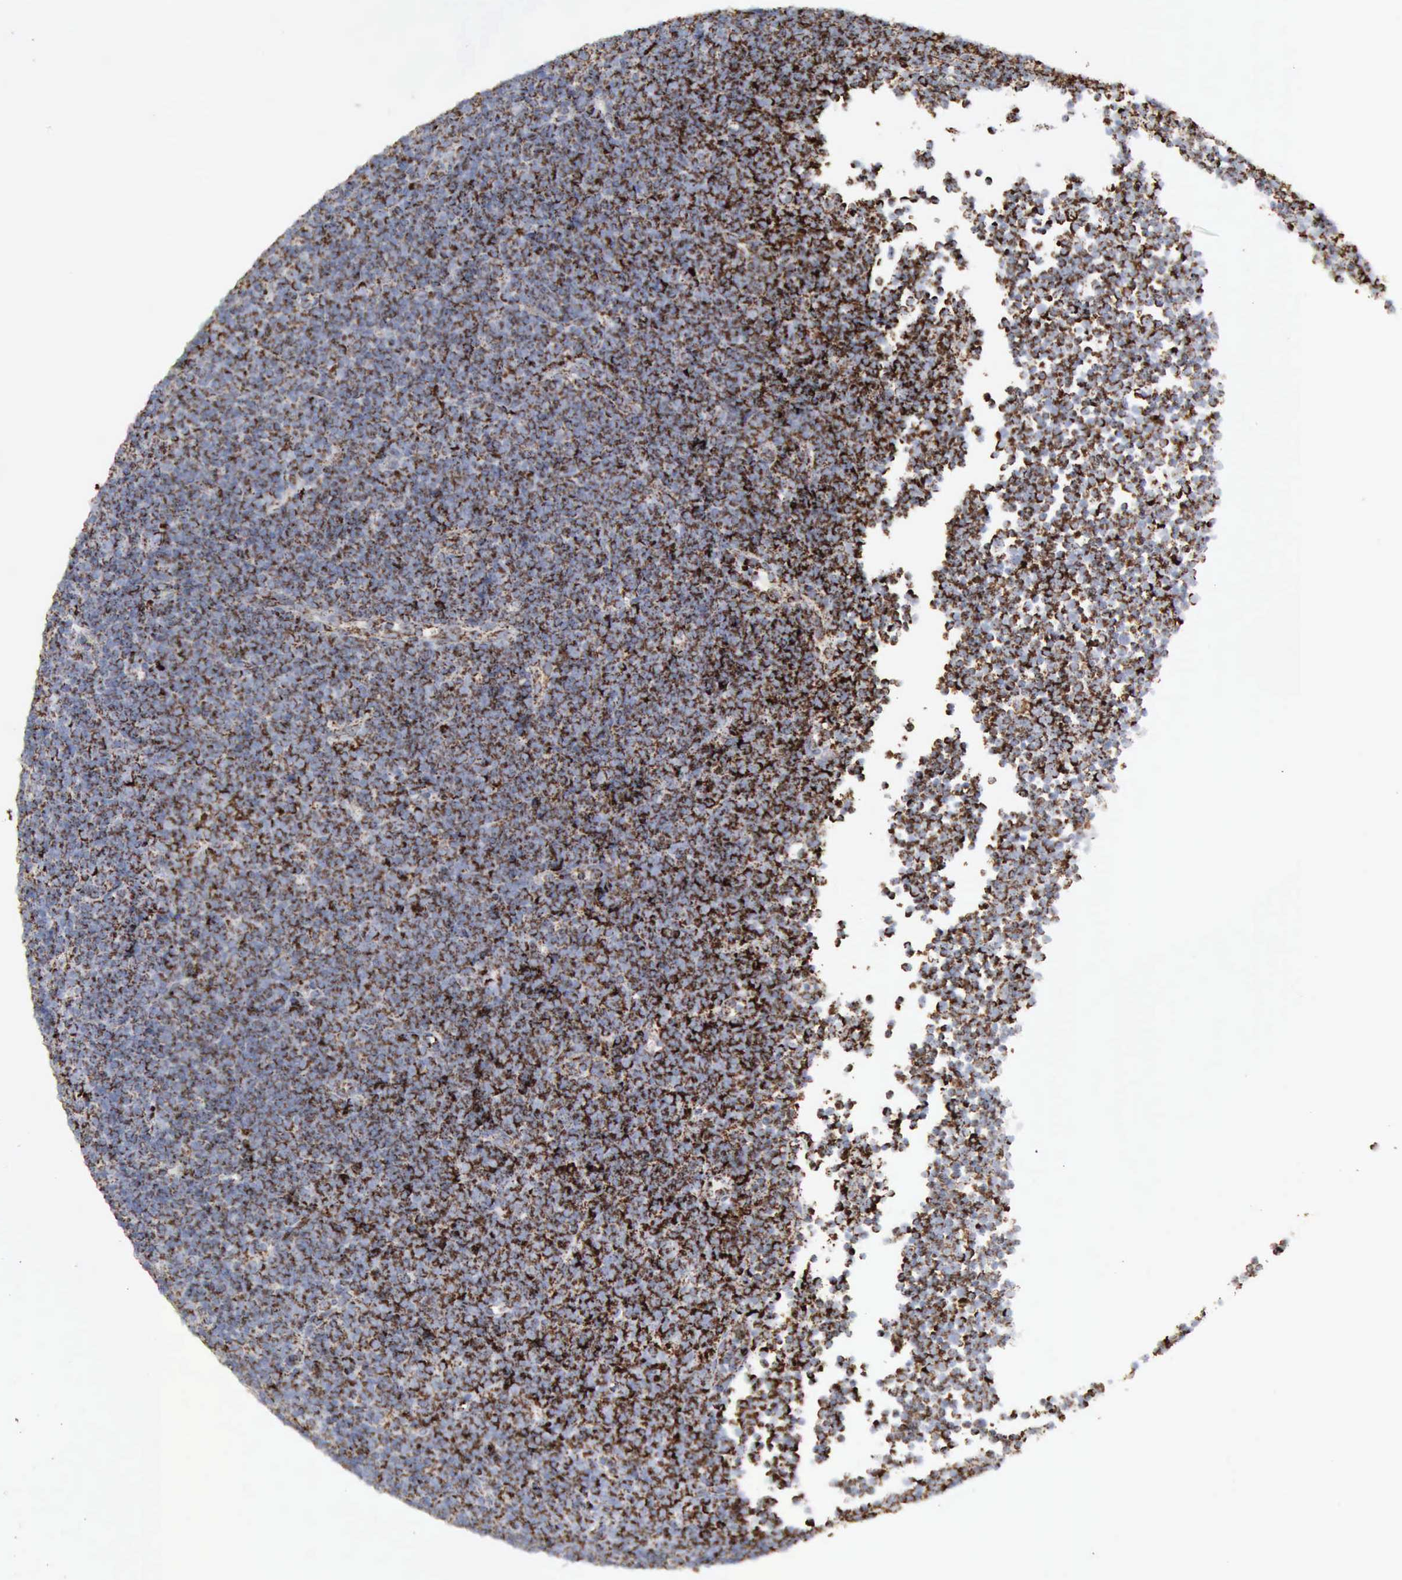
{"staining": {"intensity": "strong", "quantity": ">75%", "location": "cytoplasmic/membranous"}, "tissue": "lymphoma", "cell_type": "Tumor cells", "image_type": "cancer", "snomed": [{"axis": "morphology", "description": "Malignant lymphoma, non-Hodgkin's type, Low grade"}, {"axis": "topography", "description": "Lymph node"}], "caption": "Lymphoma stained for a protein demonstrates strong cytoplasmic/membranous positivity in tumor cells. (DAB IHC, brown staining for protein, blue staining for nuclei).", "gene": "ACO2", "patient": {"sex": "male", "age": 57}}